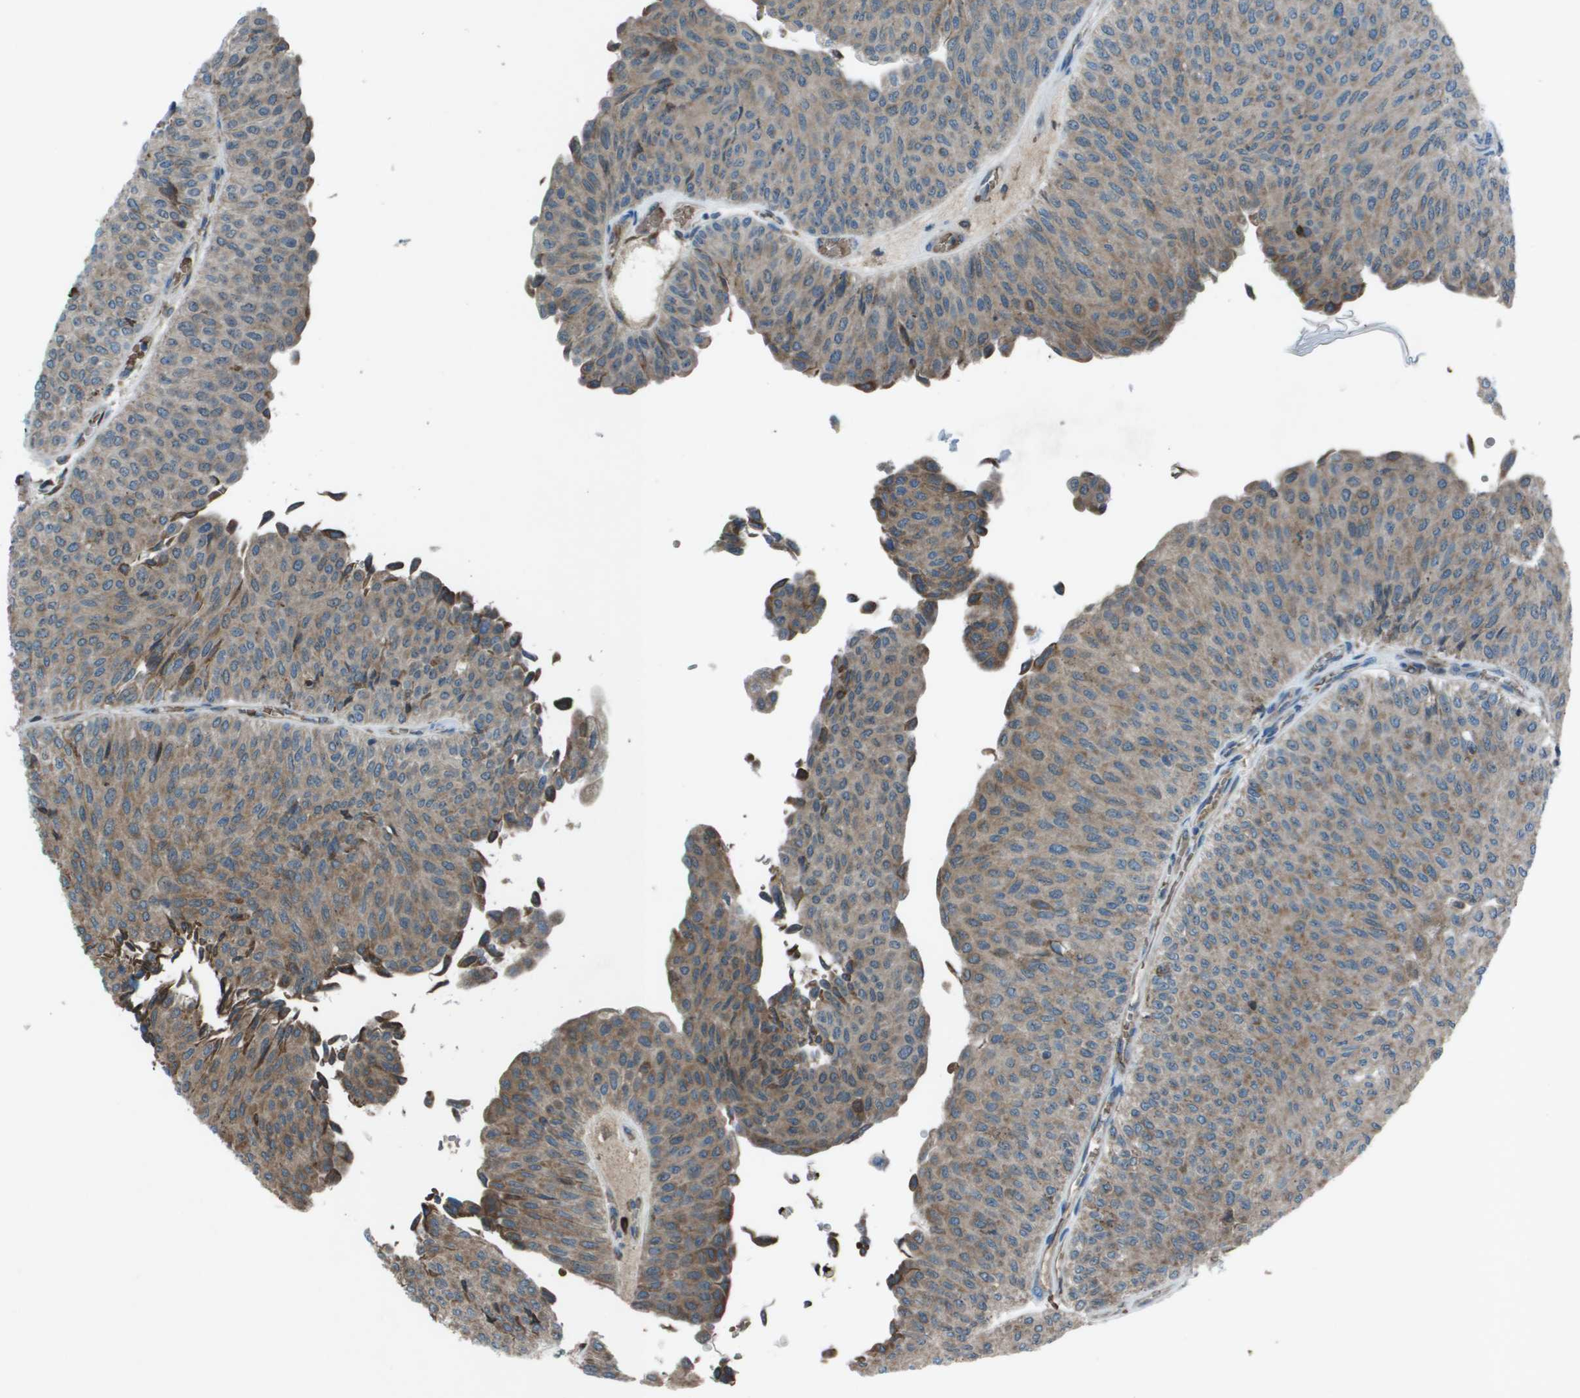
{"staining": {"intensity": "moderate", "quantity": "25%-75%", "location": "cytoplasmic/membranous"}, "tissue": "urothelial cancer", "cell_type": "Tumor cells", "image_type": "cancer", "snomed": [{"axis": "morphology", "description": "Urothelial carcinoma, Low grade"}, {"axis": "topography", "description": "Urinary bladder"}], "caption": "Immunohistochemical staining of urothelial cancer demonstrates moderate cytoplasmic/membranous protein positivity in approximately 25%-75% of tumor cells.", "gene": "UTS2", "patient": {"sex": "male", "age": 78}}